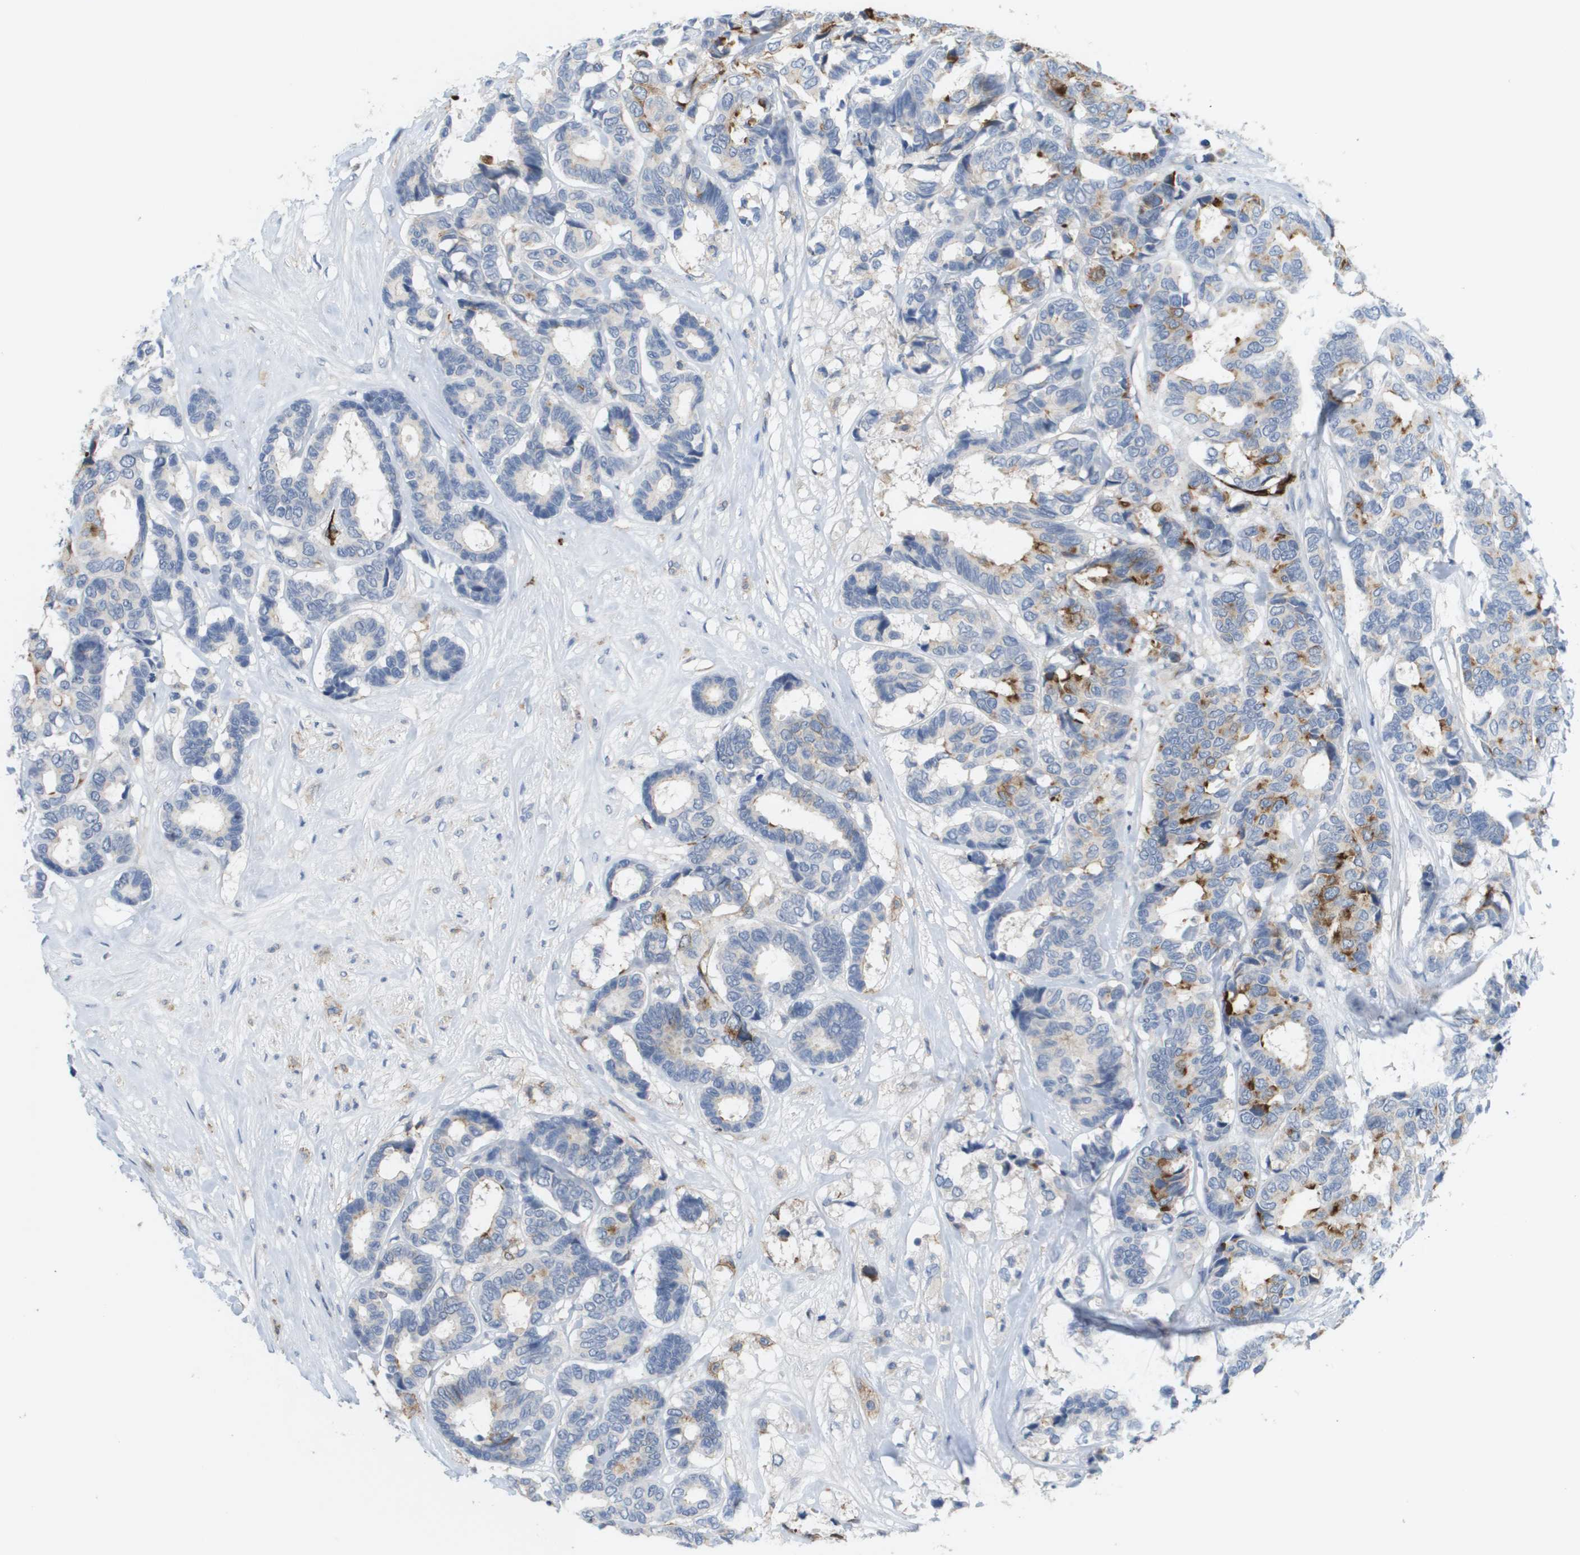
{"staining": {"intensity": "strong", "quantity": "<25%", "location": "cytoplasmic/membranous"}, "tissue": "breast cancer", "cell_type": "Tumor cells", "image_type": "cancer", "snomed": [{"axis": "morphology", "description": "Duct carcinoma"}, {"axis": "topography", "description": "Breast"}], "caption": "IHC staining of infiltrating ductal carcinoma (breast), which exhibits medium levels of strong cytoplasmic/membranous staining in about <25% of tumor cells indicating strong cytoplasmic/membranous protein positivity. The staining was performed using DAB (3,3'-diaminobenzidine) (brown) for protein detection and nuclei were counterstained in hematoxylin (blue).", "gene": "ANGPT2", "patient": {"sex": "female", "age": 87}}